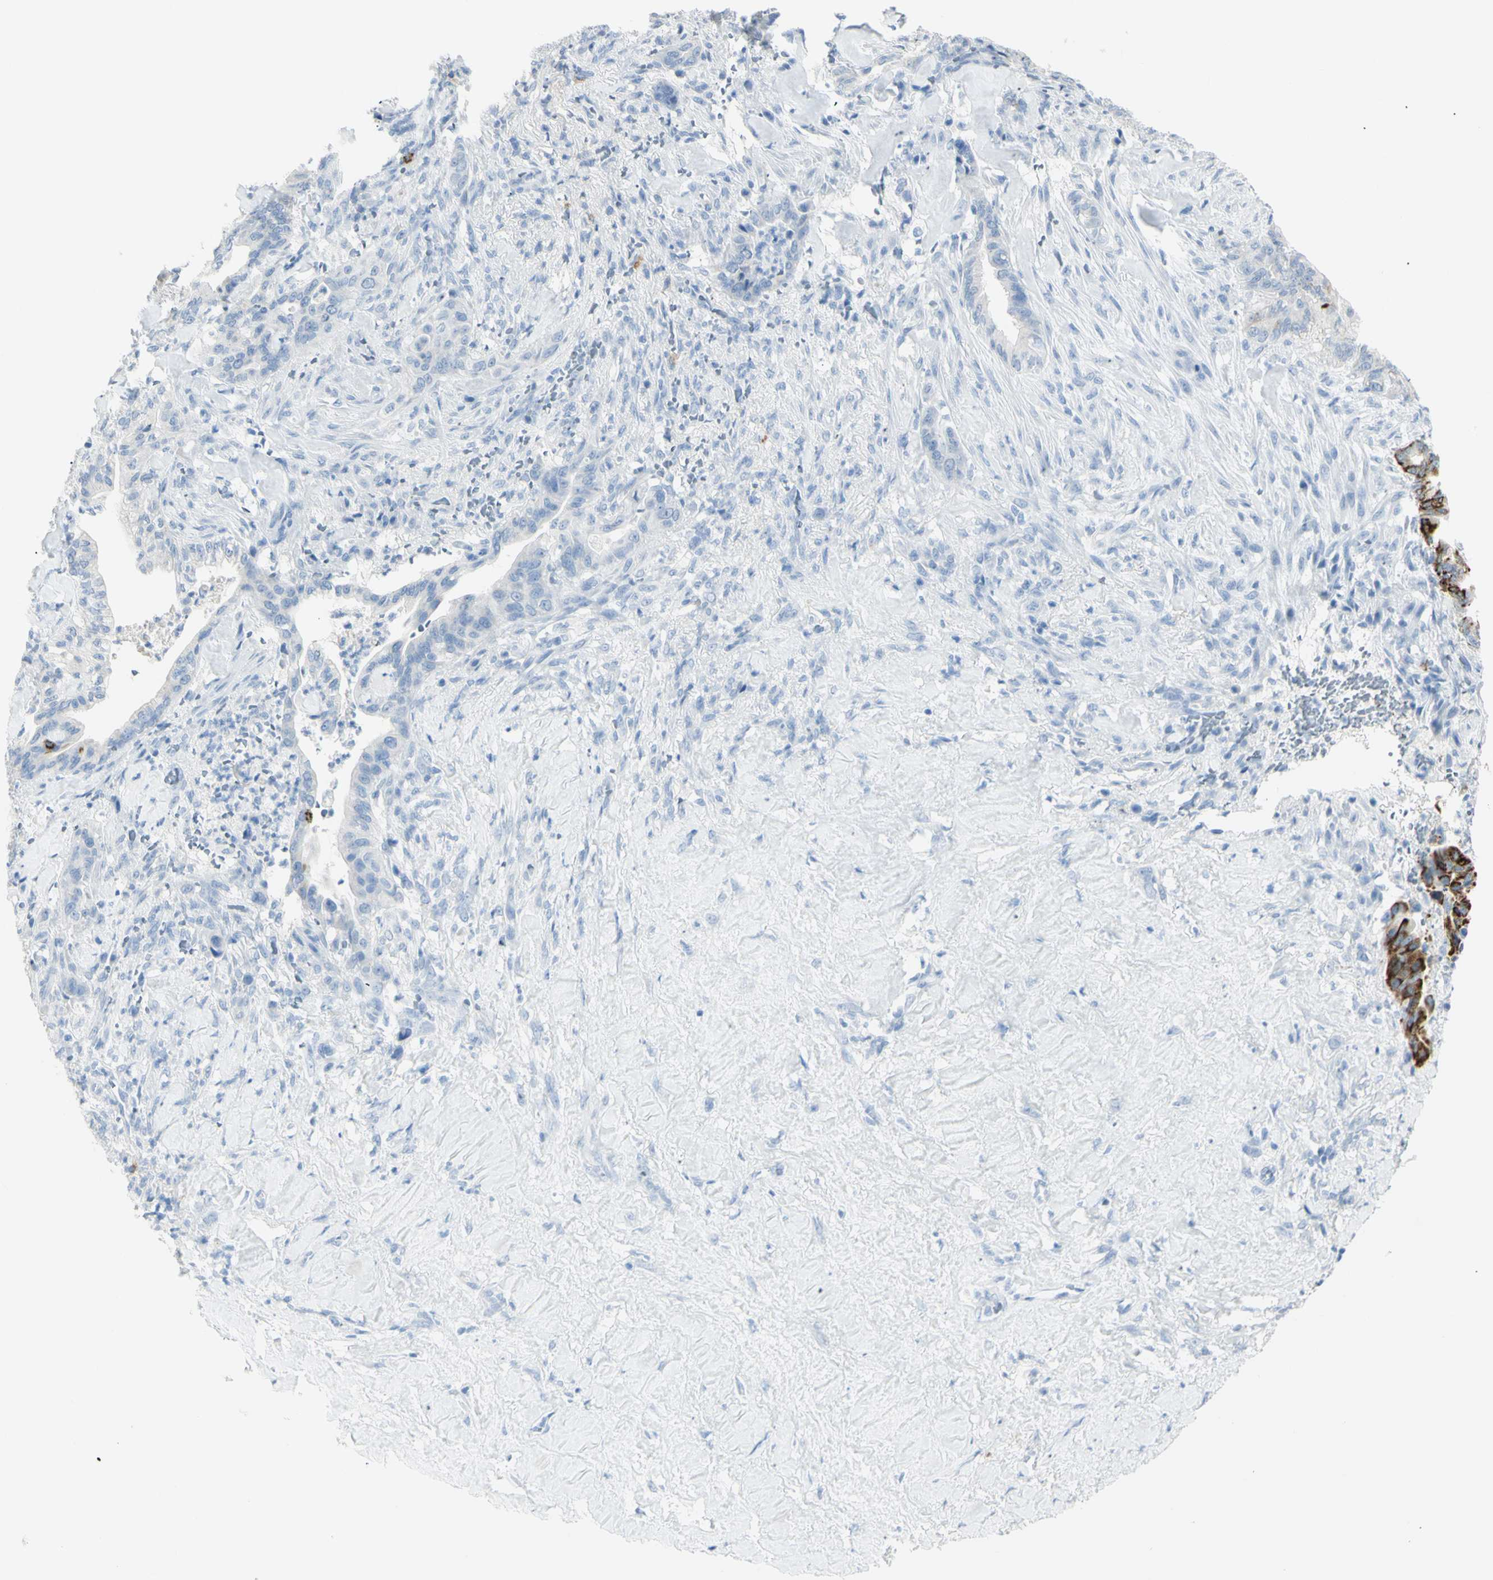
{"staining": {"intensity": "strong", "quantity": "<25%", "location": "cytoplasmic/membranous"}, "tissue": "liver cancer", "cell_type": "Tumor cells", "image_type": "cancer", "snomed": [{"axis": "morphology", "description": "Cholangiocarcinoma"}, {"axis": "topography", "description": "Liver"}], "caption": "Tumor cells exhibit strong cytoplasmic/membranous positivity in about <25% of cells in cholangiocarcinoma (liver).", "gene": "LETM1", "patient": {"sex": "female", "age": 67}}